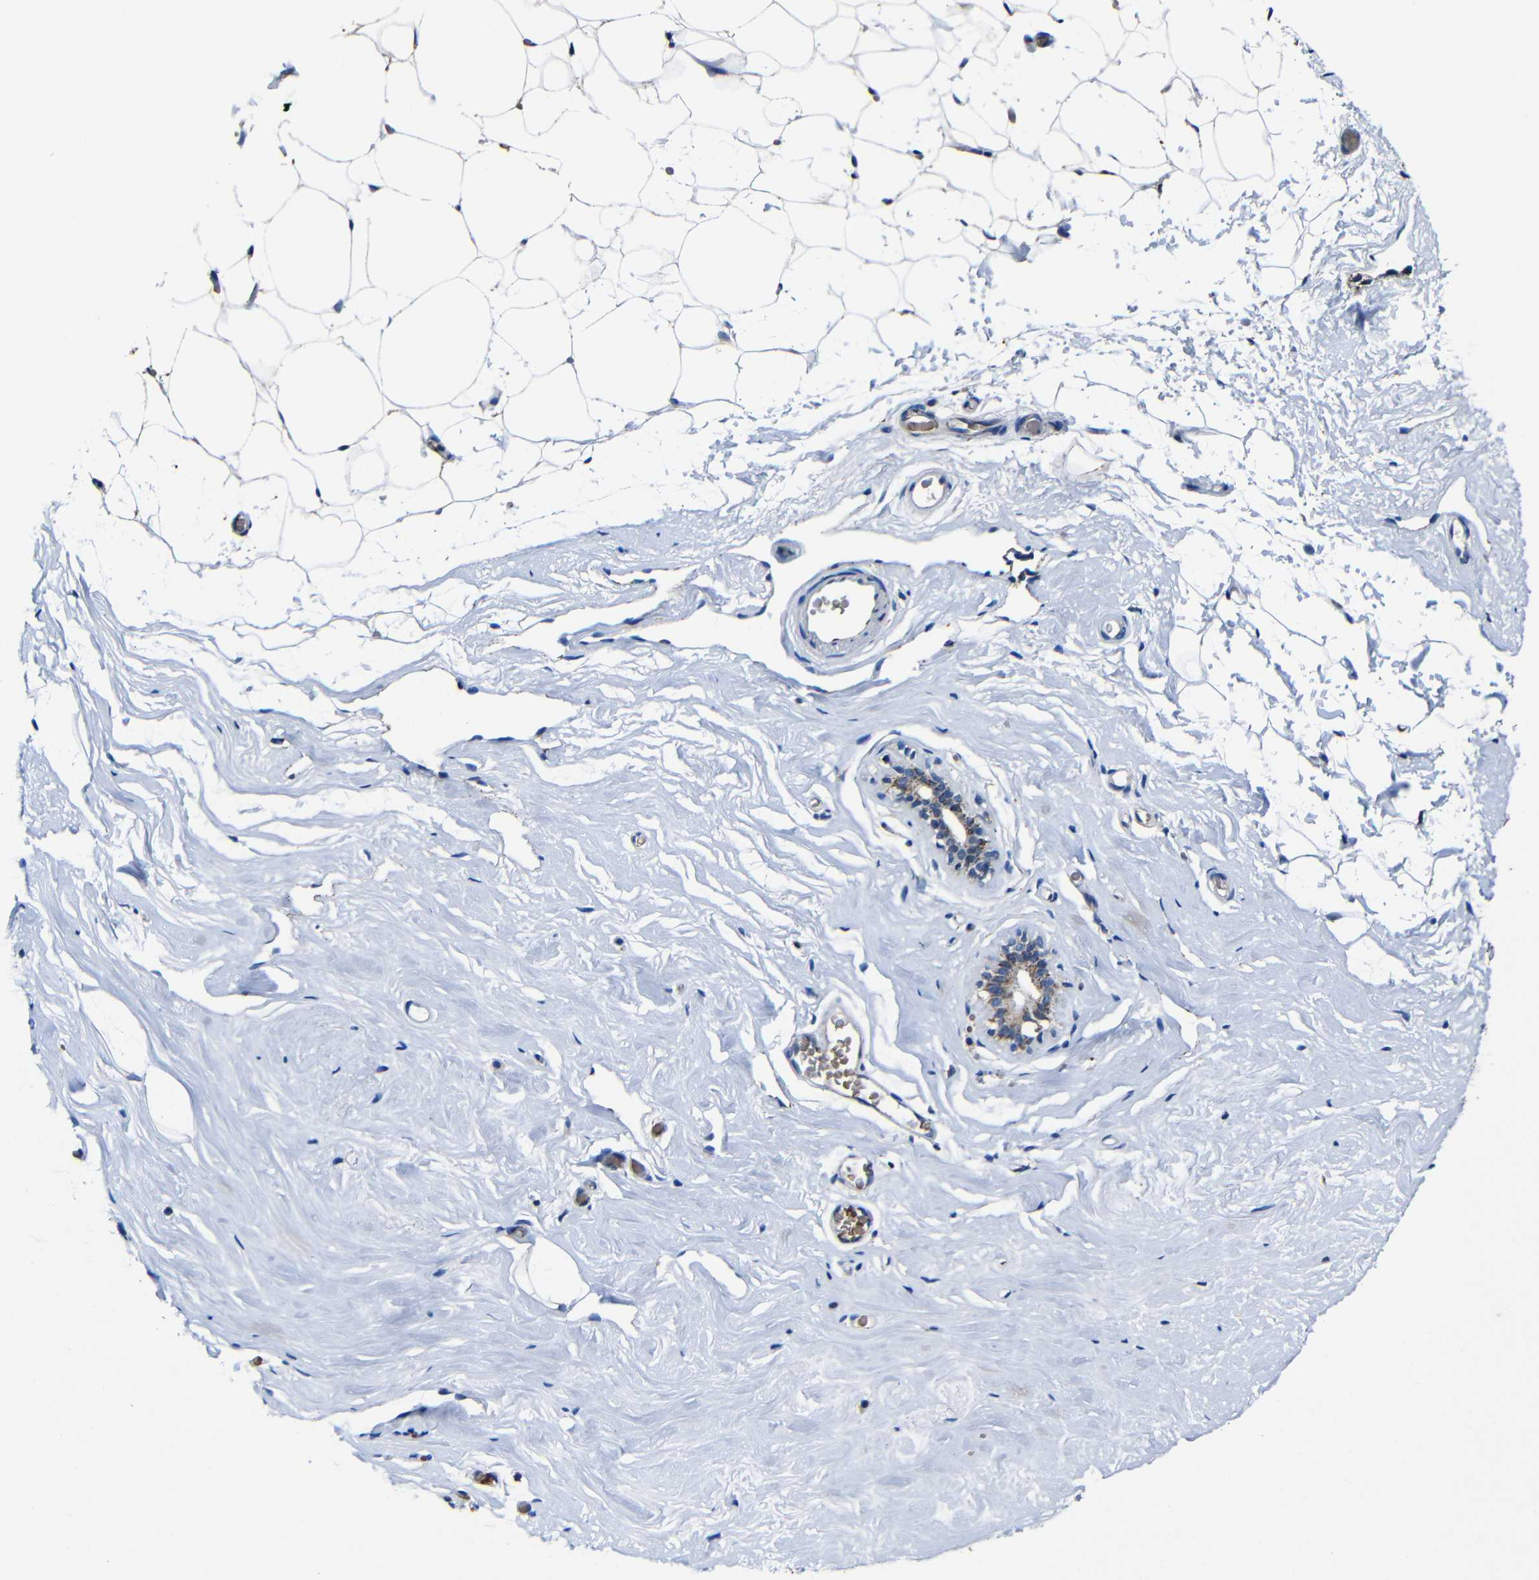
{"staining": {"intensity": "negative", "quantity": "none", "location": "none"}, "tissue": "breast", "cell_type": "Adipocytes", "image_type": "normal", "snomed": [{"axis": "morphology", "description": "Normal tissue, NOS"}, {"axis": "topography", "description": "Breast"}], "caption": "DAB (3,3'-diaminobenzidine) immunohistochemical staining of unremarkable breast displays no significant staining in adipocytes.", "gene": "CA5B", "patient": {"sex": "female", "age": 75}}